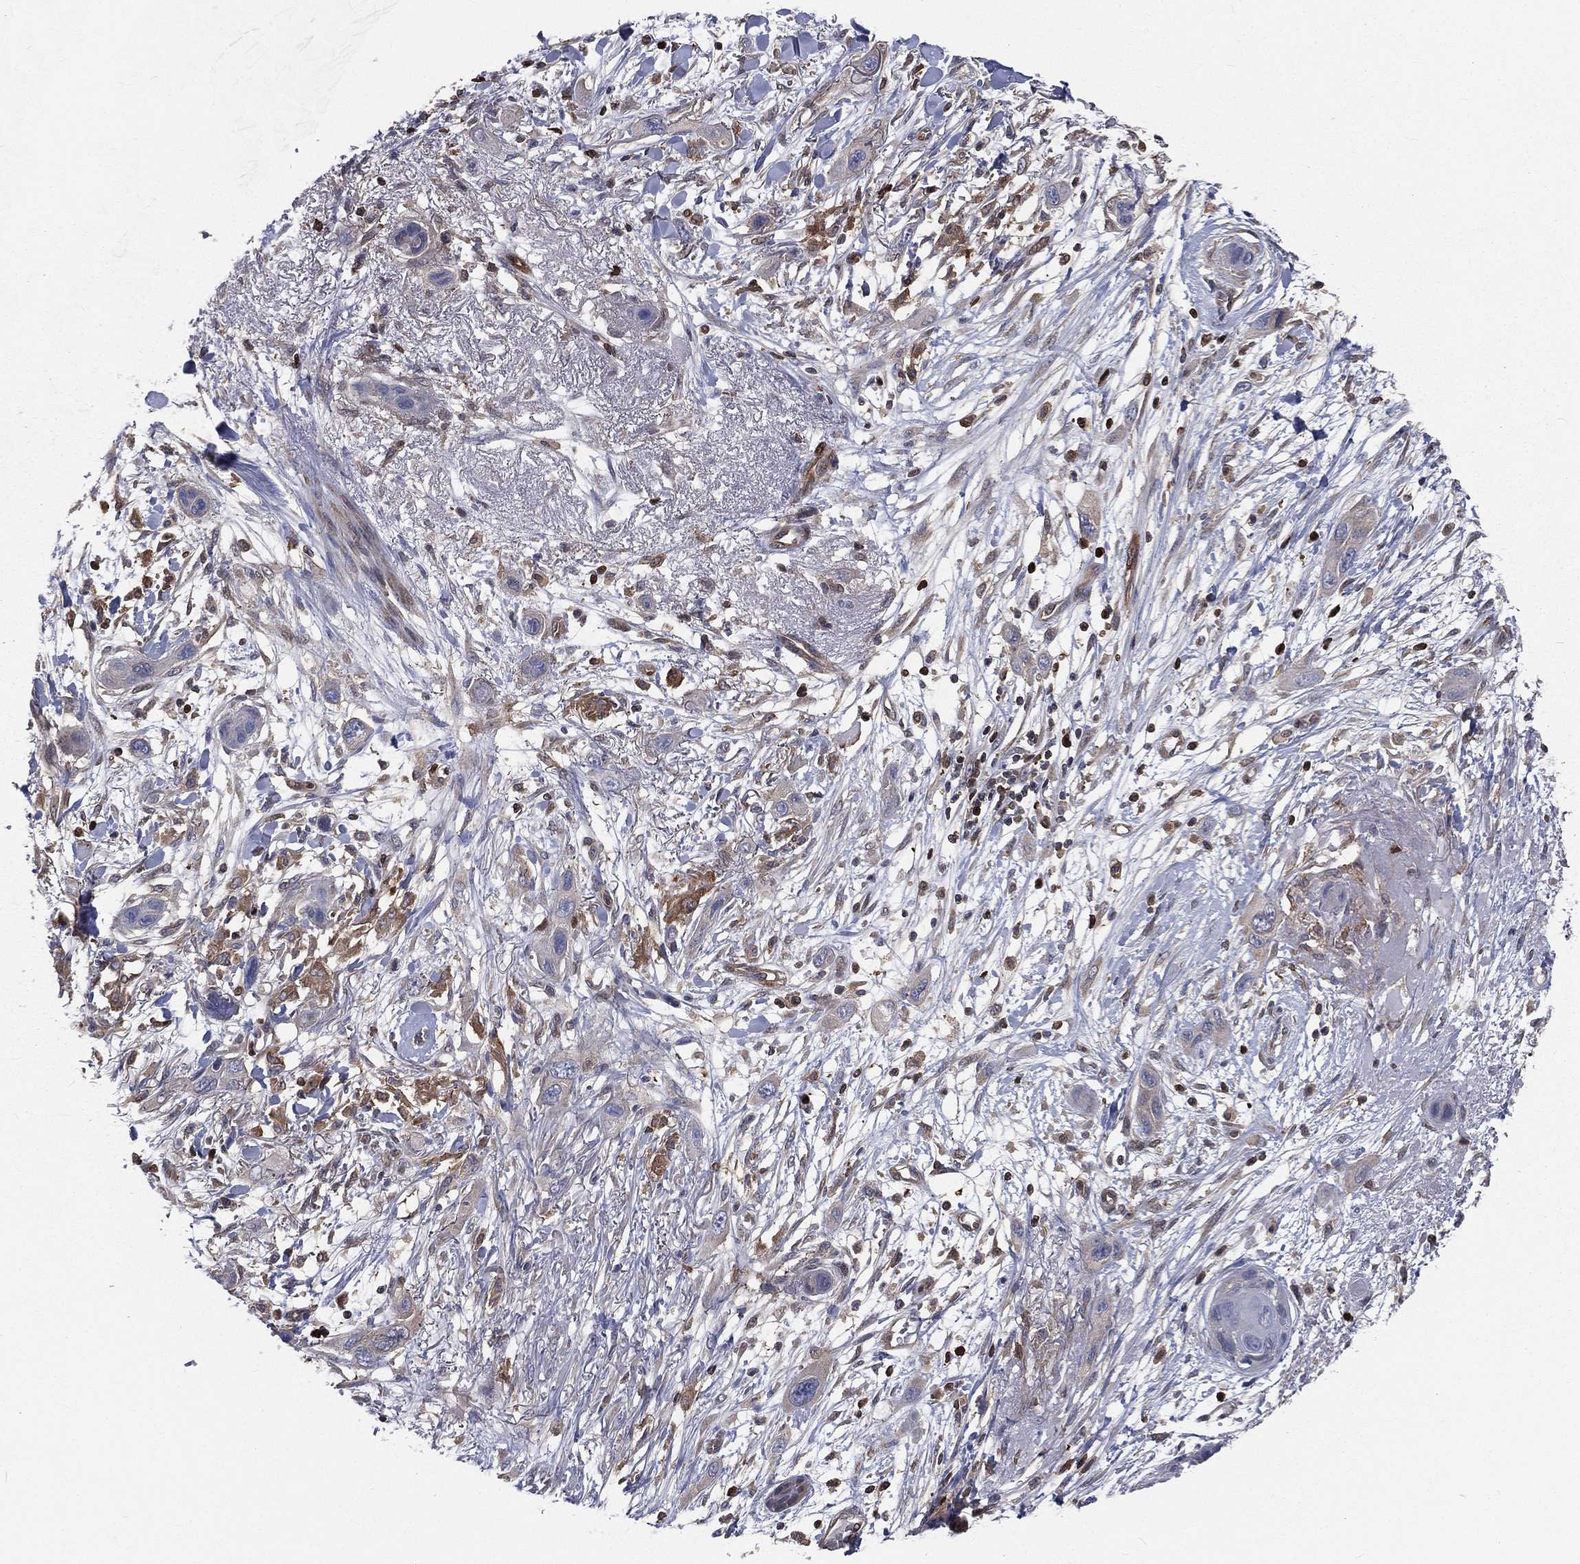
{"staining": {"intensity": "negative", "quantity": "none", "location": "none"}, "tissue": "skin cancer", "cell_type": "Tumor cells", "image_type": "cancer", "snomed": [{"axis": "morphology", "description": "Squamous cell carcinoma, NOS"}, {"axis": "topography", "description": "Skin"}], "caption": "Immunohistochemistry (IHC) image of neoplastic tissue: skin cancer stained with DAB reveals no significant protein staining in tumor cells.", "gene": "TBC1D2", "patient": {"sex": "male", "age": 79}}